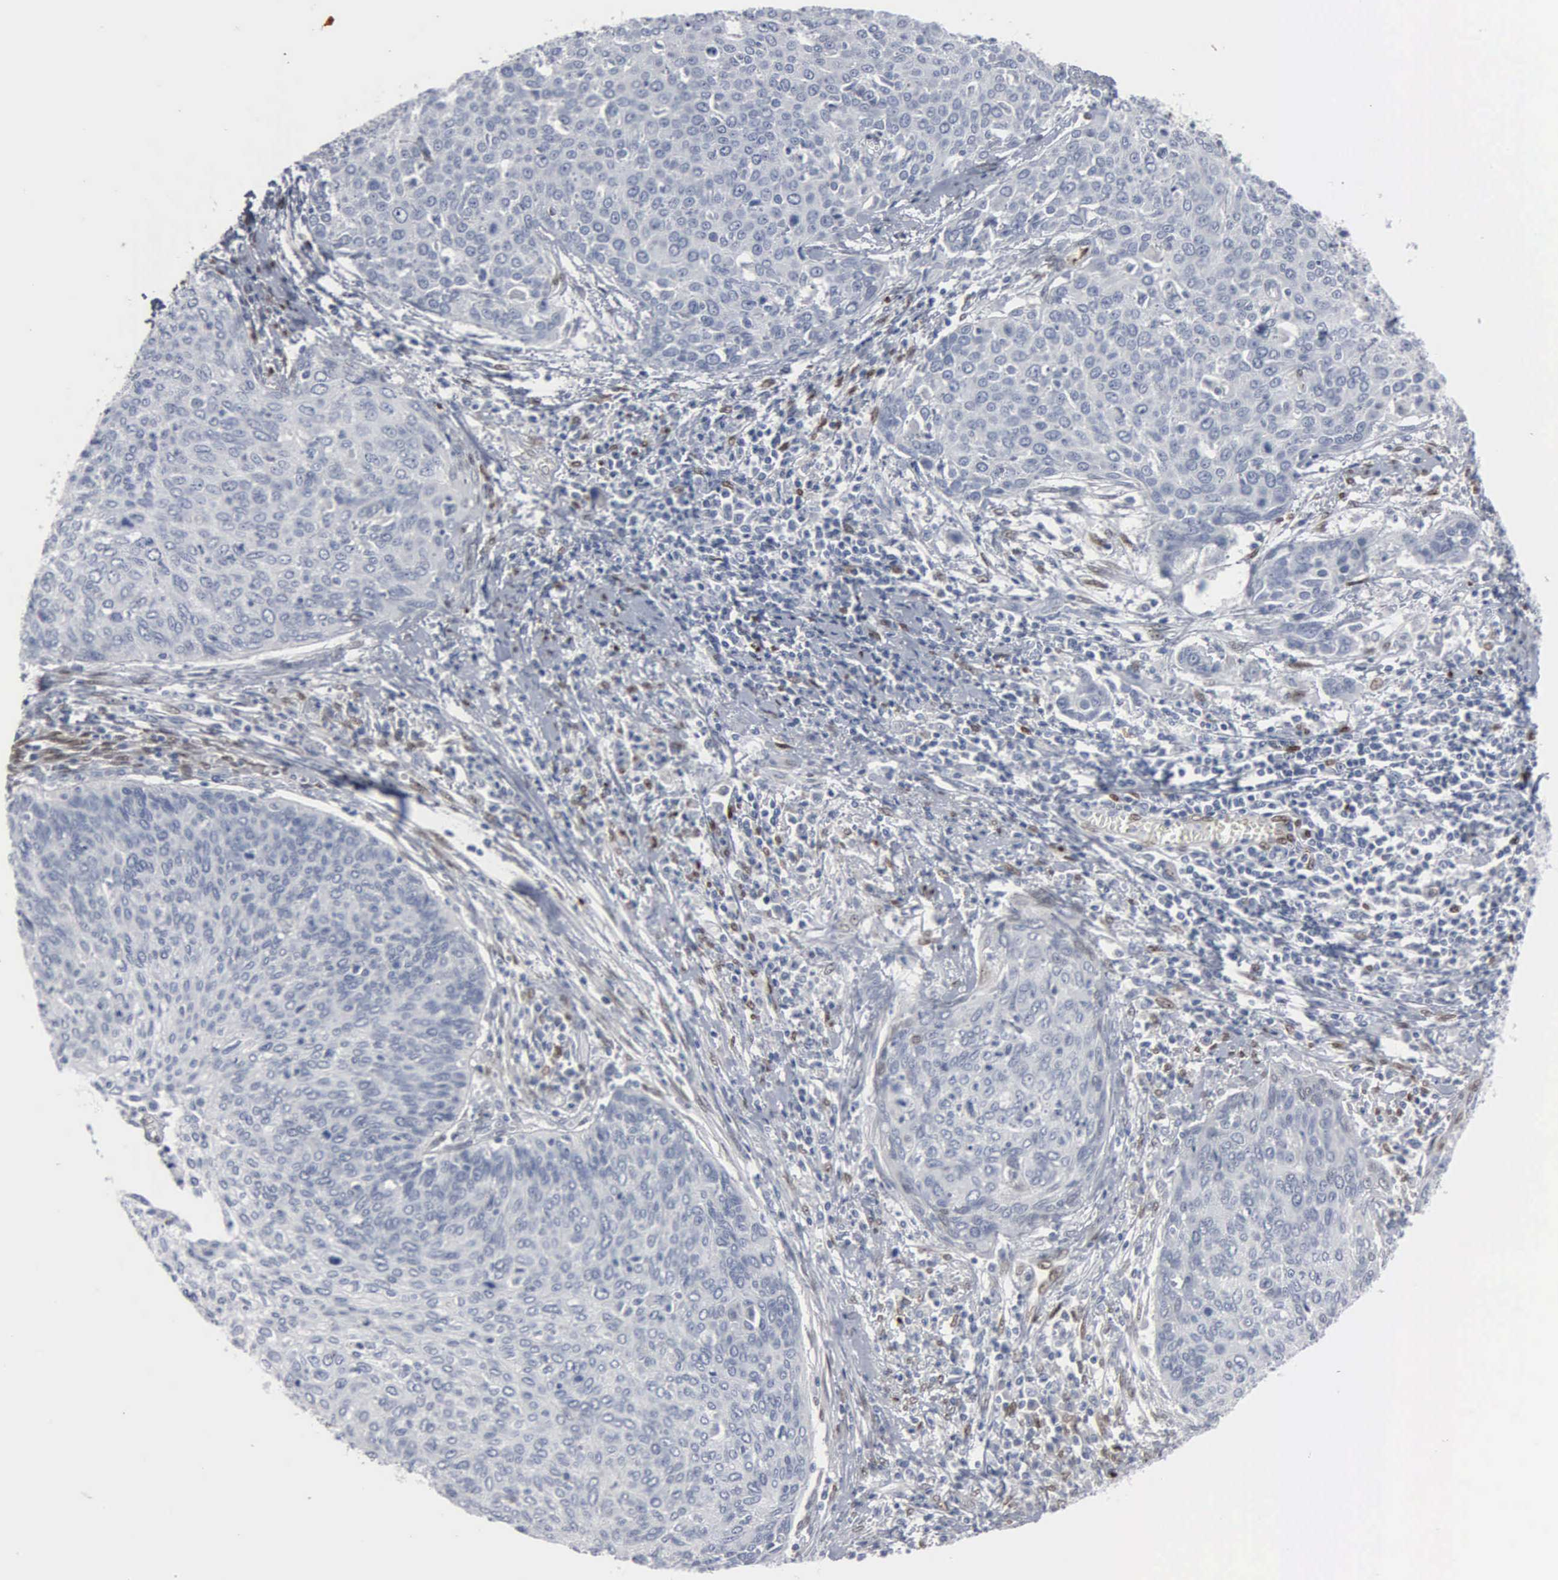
{"staining": {"intensity": "negative", "quantity": "none", "location": "none"}, "tissue": "cervical cancer", "cell_type": "Tumor cells", "image_type": "cancer", "snomed": [{"axis": "morphology", "description": "Squamous cell carcinoma, NOS"}, {"axis": "topography", "description": "Cervix"}], "caption": "Tumor cells are negative for protein expression in human cervical cancer.", "gene": "FGF2", "patient": {"sex": "female", "age": 38}}